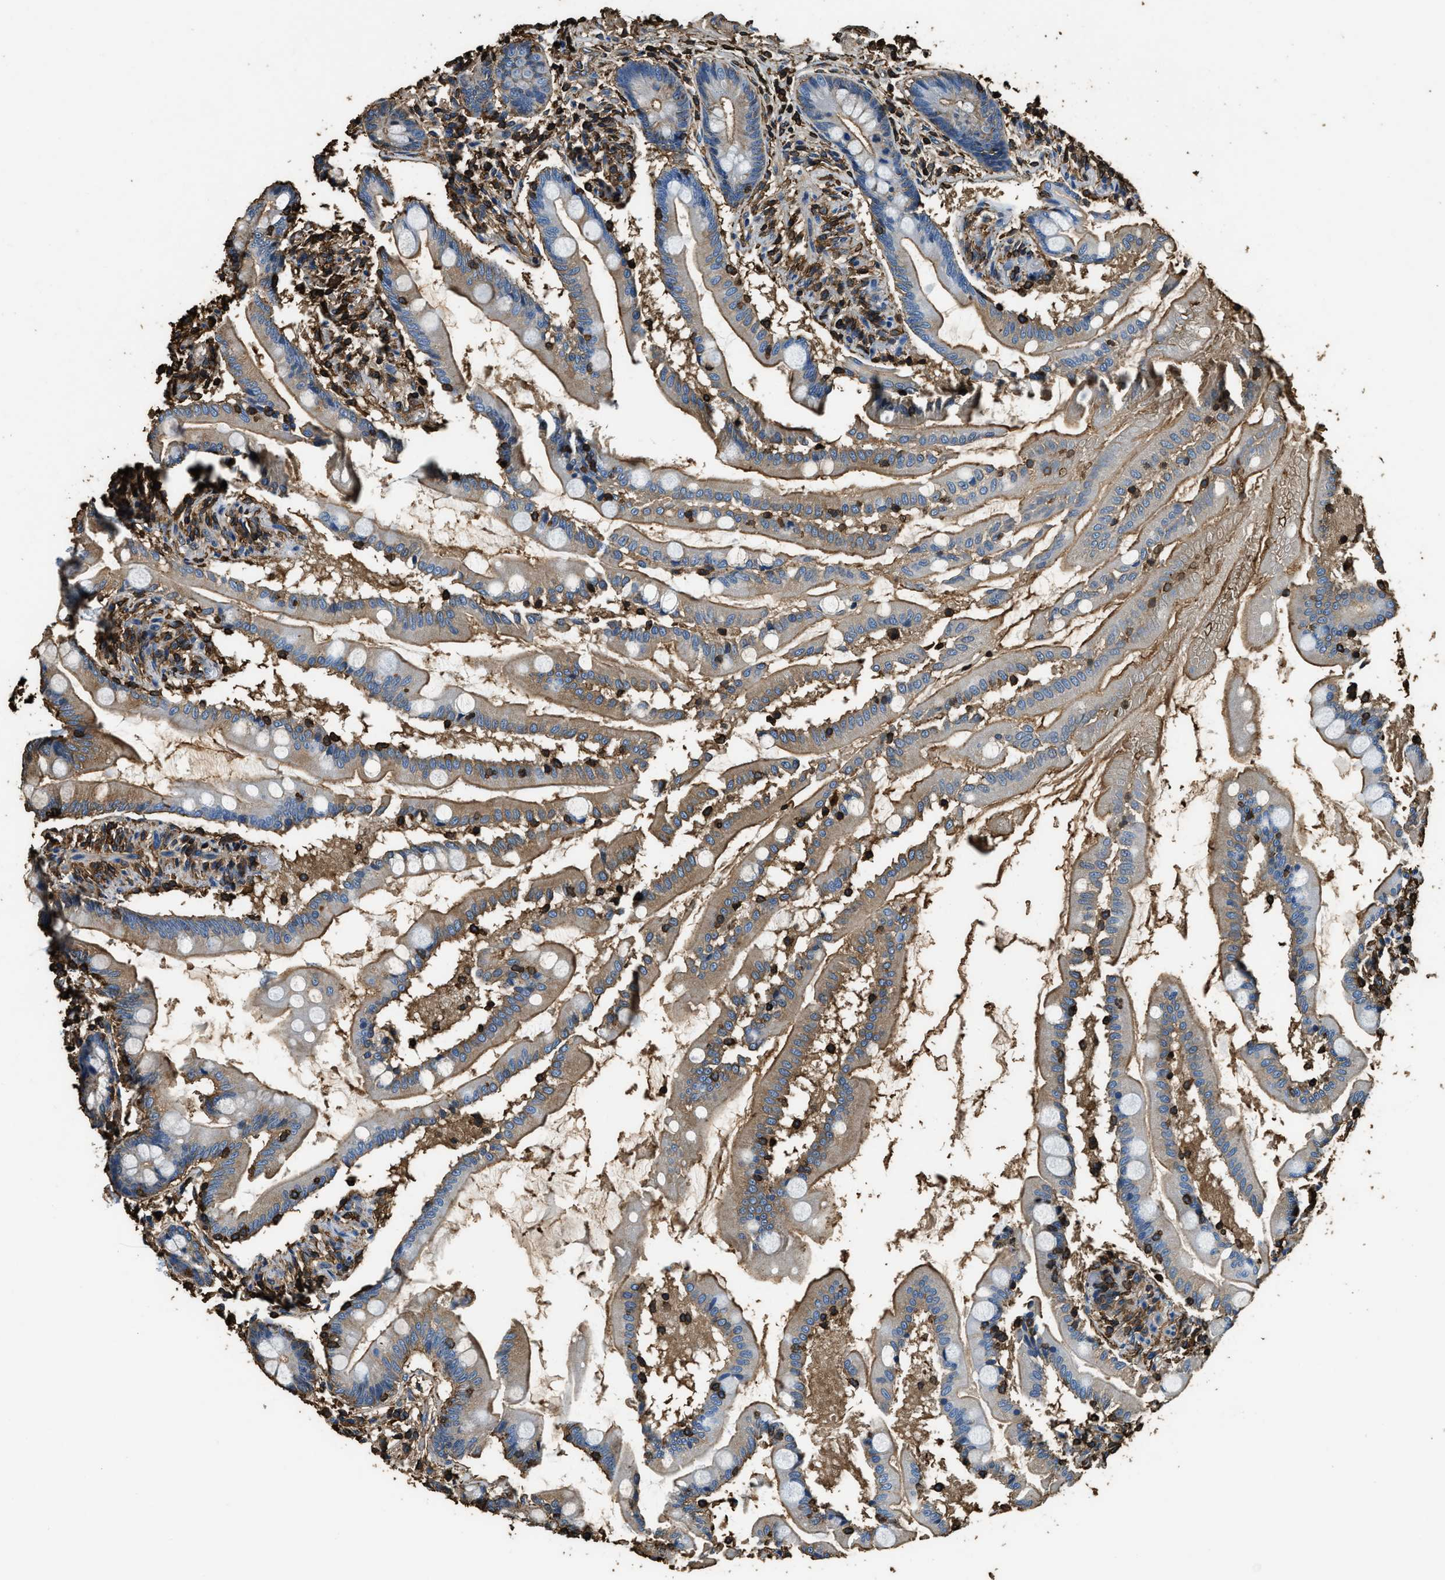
{"staining": {"intensity": "moderate", "quantity": "25%-75%", "location": "cytoplasmic/membranous"}, "tissue": "small intestine", "cell_type": "Glandular cells", "image_type": "normal", "snomed": [{"axis": "morphology", "description": "Normal tissue, NOS"}, {"axis": "topography", "description": "Small intestine"}], "caption": "Protein analysis of normal small intestine demonstrates moderate cytoplasmic/membranous staining in approximately 25%-75% of glandular cells. The staining was performed using DAB, with brown indicating positive protein expression. Nuclei are stained blue with hematoxylin.", "gene": "ACCS", "patient": {"sex": "female", "age": 56}}